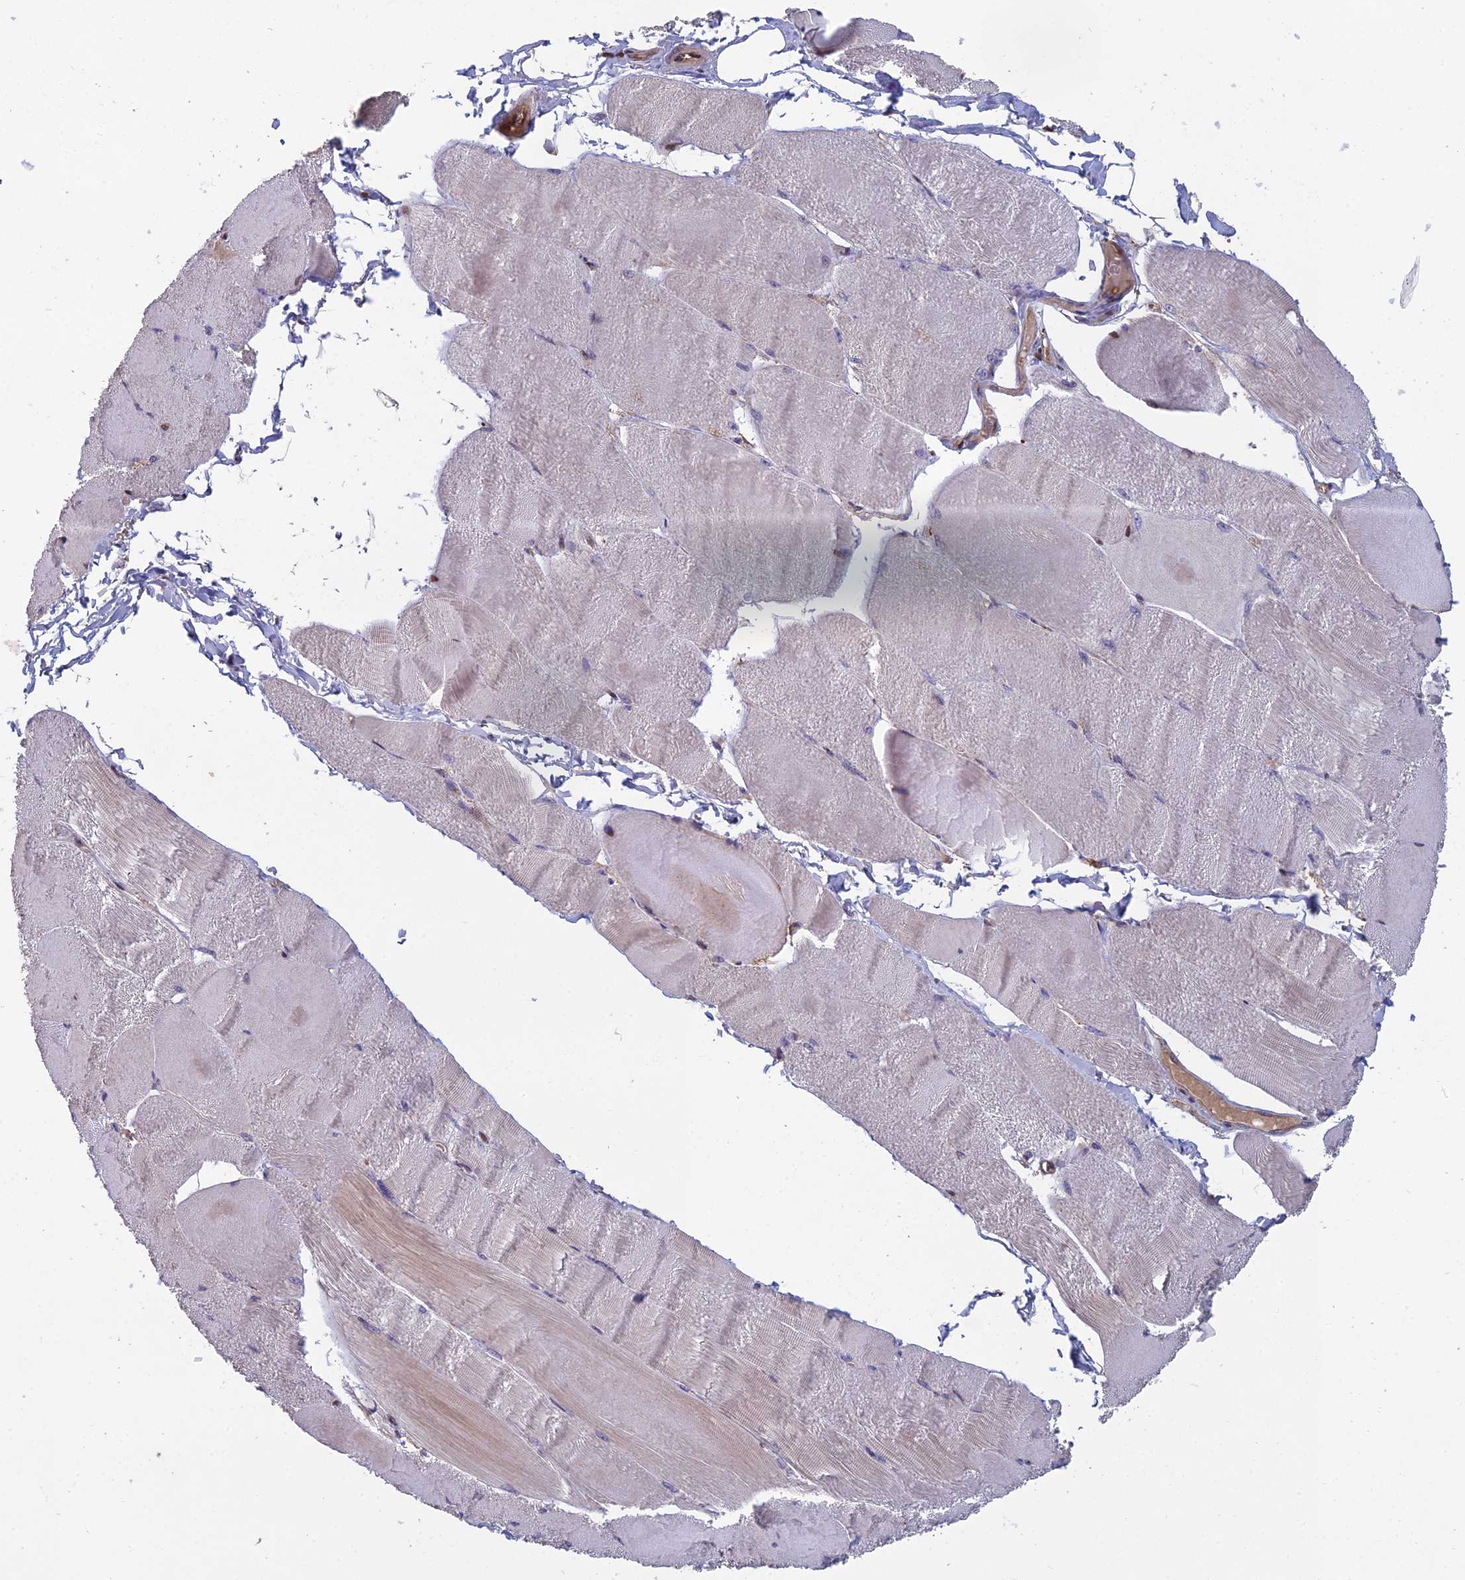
{"staining": {"intensity": "weak", "quantity": "<25%", "location": "cytoplasmic/membranous"}, "tissue": "skeletal muscle", "cell_type": "Myocytes", "image_type": "normal", "snomed": [{"axis": "morphology", "description": "Normal tissue, NOS"}, {"axis": "morphology", "description": "Basal cell carcinoma"}, {"axis": "topography", "description": "Skeletal muscle"}], "caption": "Protein analysis of normal skeletal muscle exhibits no significant positivity in myocytes.", "gene": "C15orf62", "patient": {"sex": "female", "age": 64}}